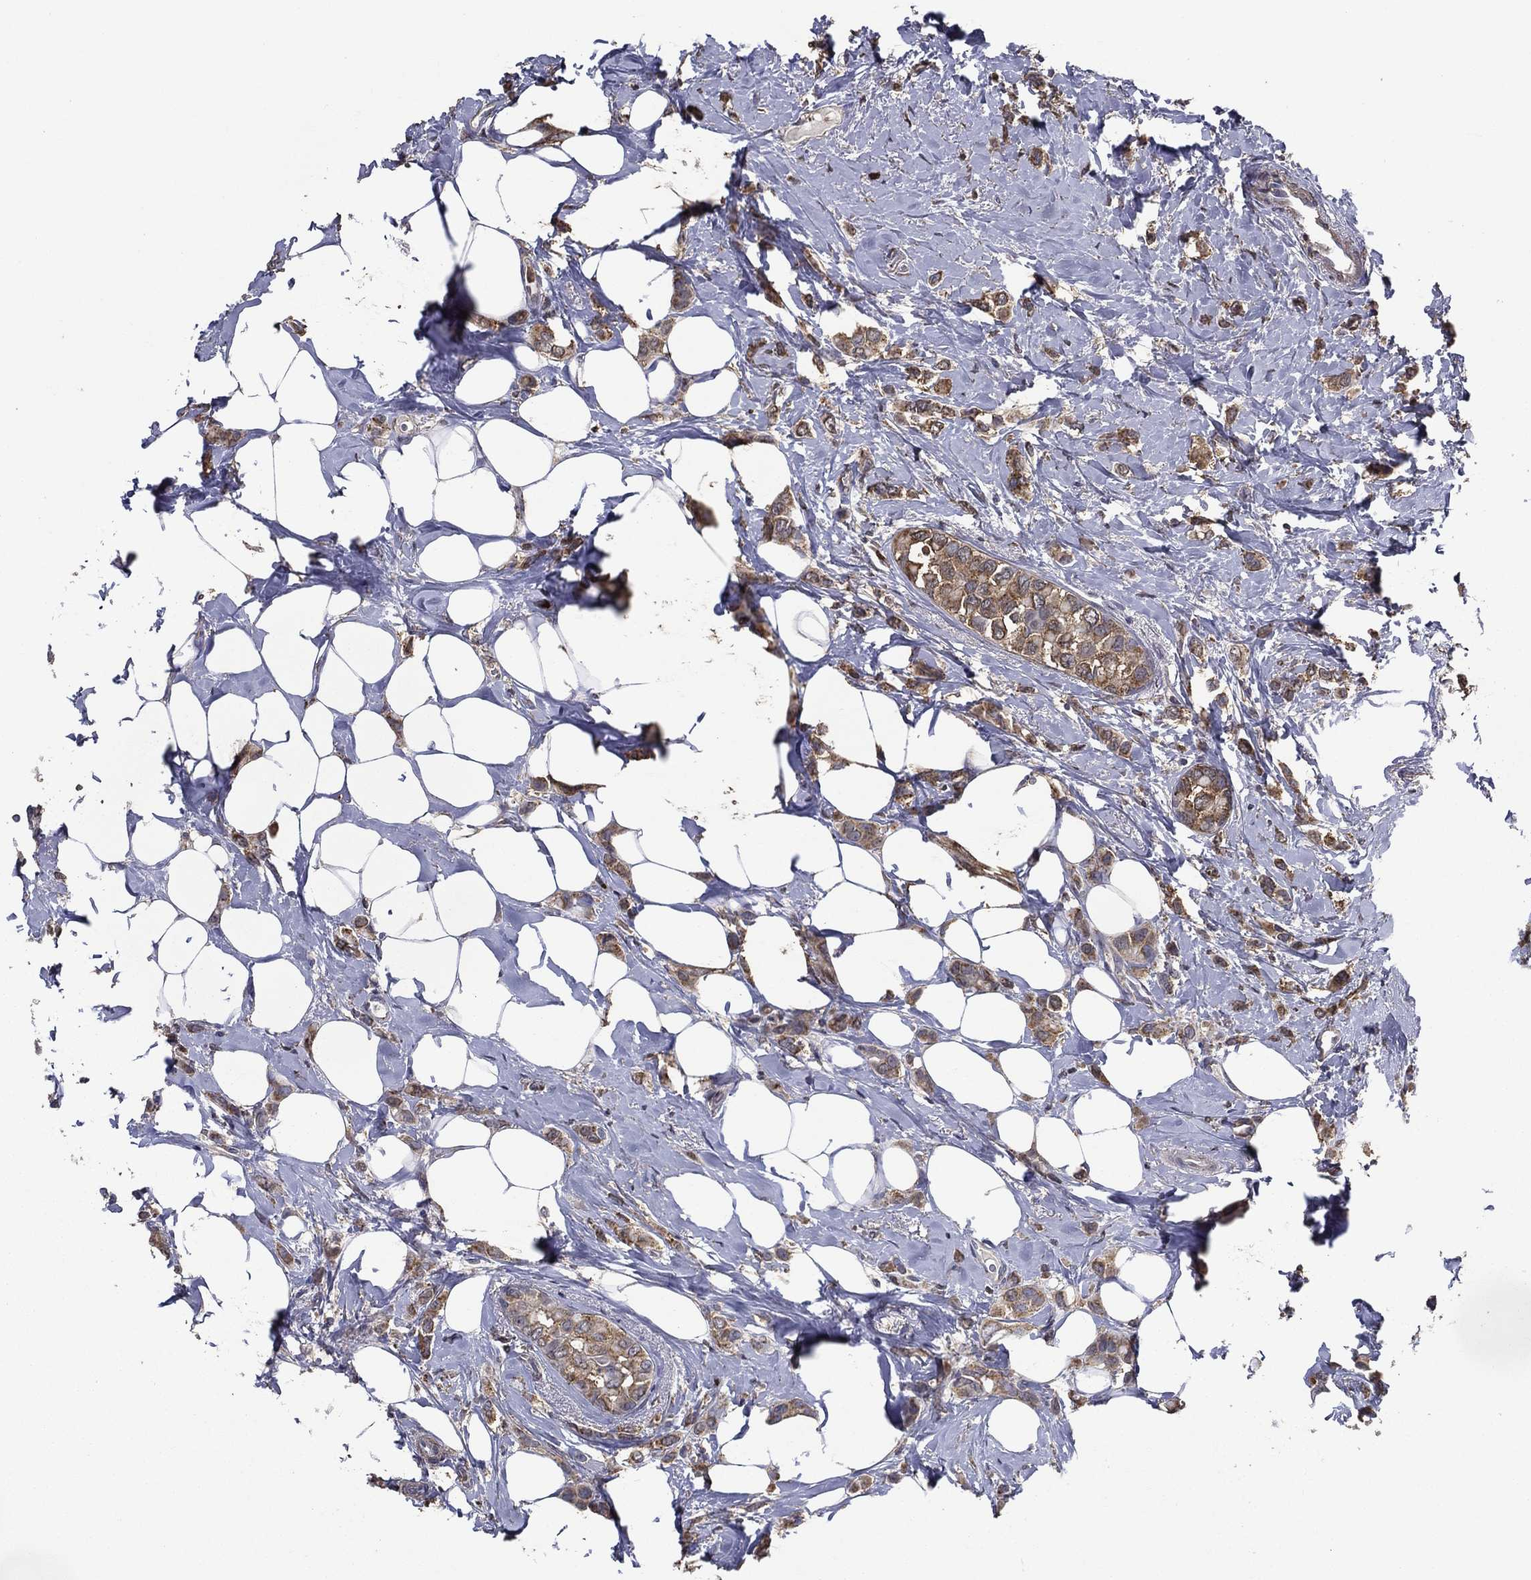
{"staining": {"intensity": "moderate", "quantity": ">75%", "location": "cytoplasmic/membranous"}, "tissue": "breast cancer", "cell_type": "Tumor cells", "image_type": "cancer", "snomed": [{"axis": "morphology", "description": "Lobular carcinoma"}, {"axis": "topography", "description": "Breast"}], "caption": "Tumor cells demonstrate moderate cytoplasmic/membranous staining in about >75% of cells in lobular carcinoma (breast).", "gene": "GPR183", "patient": {"sex": "female", "age": 66}}